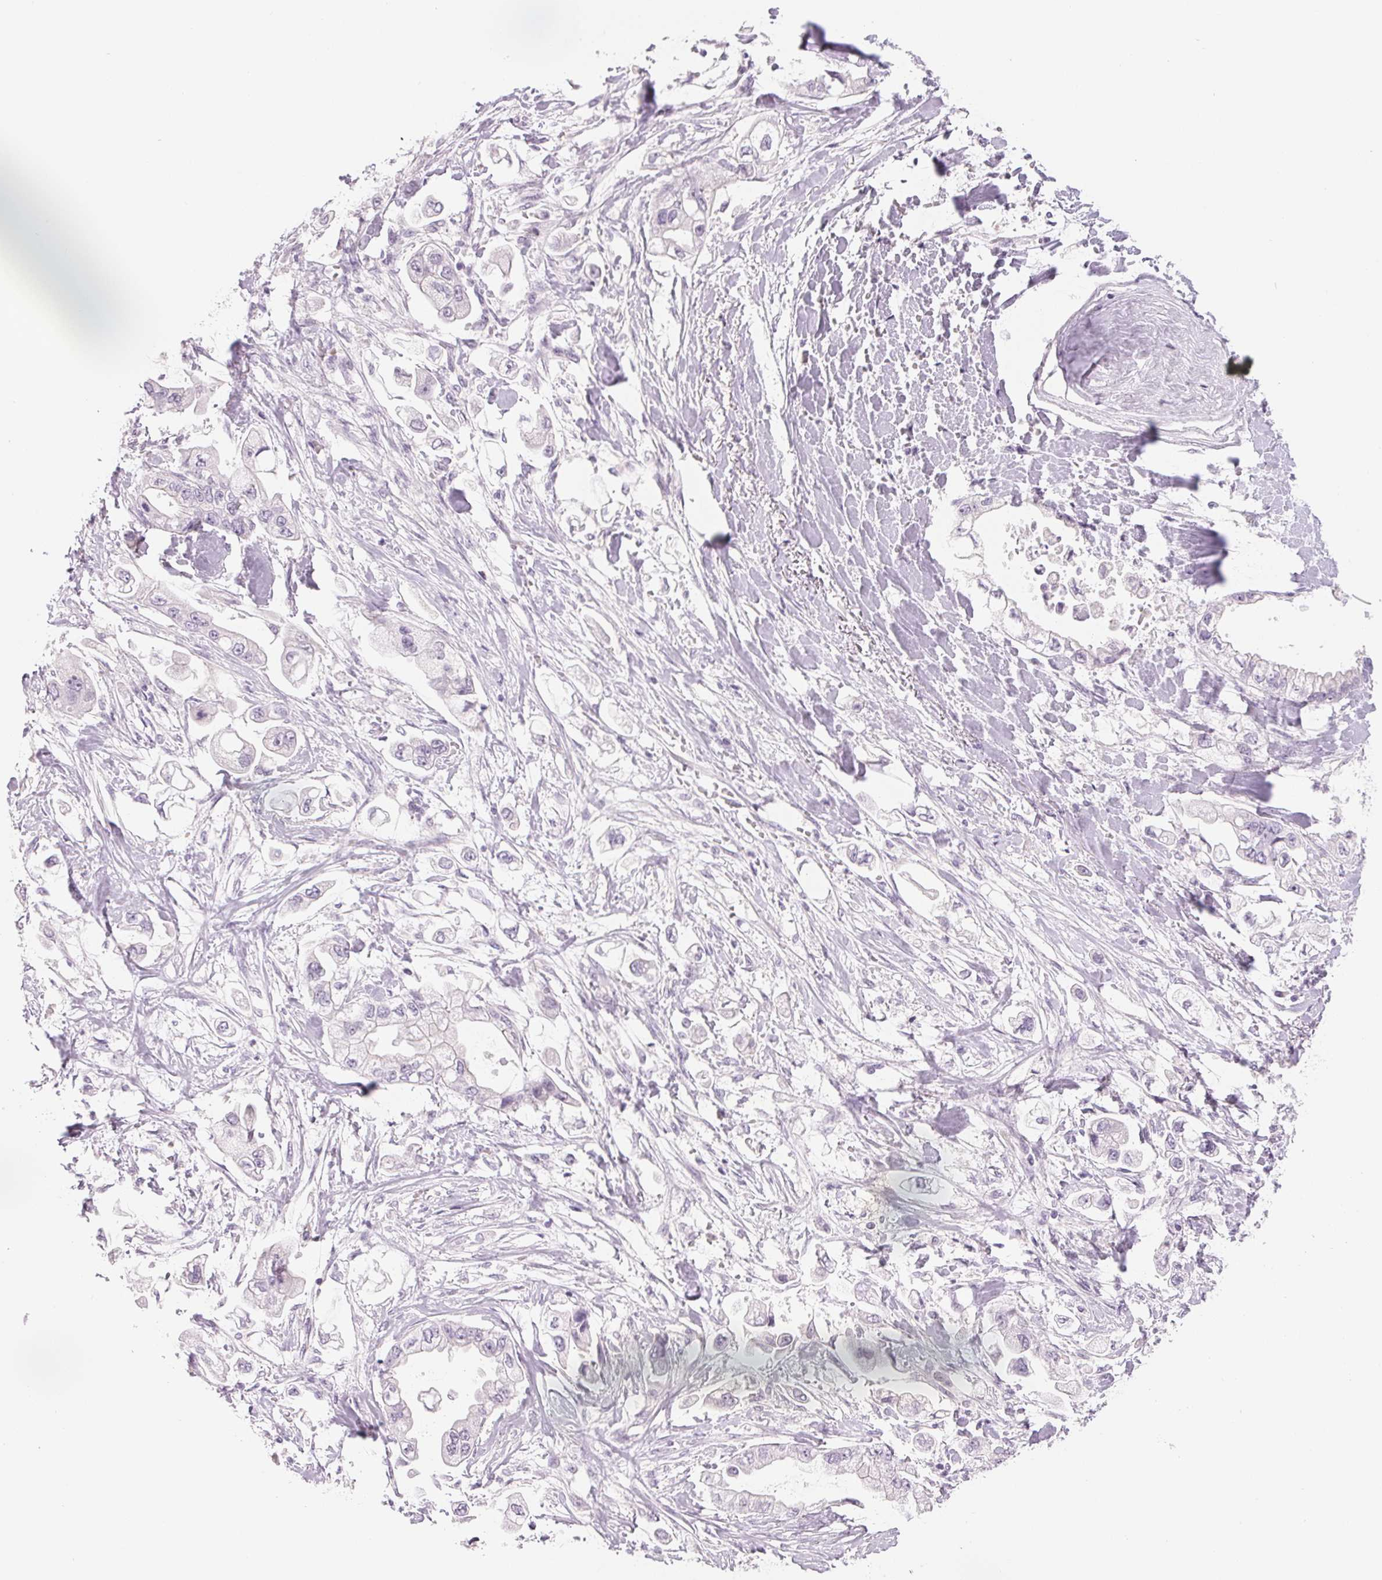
{"staining": {"intensity": "negative", "quantity": "none", "location": "none"}, "tissue": "stomach cancer", "cell_type": "Tumor cells", "image_type": "cancer", "snomed": [{"axis": "morphology", "description": "Adenocarcinoma, NOS"}, {"axis": "topography", "description": "Stomach"}], "caption": "Immunohistochemistry histopathology image of neoplastic tissue: stomach cancer (adenocarcinoma) stained with DAB reveals no significant protein staining in tumor cells.", "gene": "CCDC168", "patient": {"sex": "male", "age": 62}}